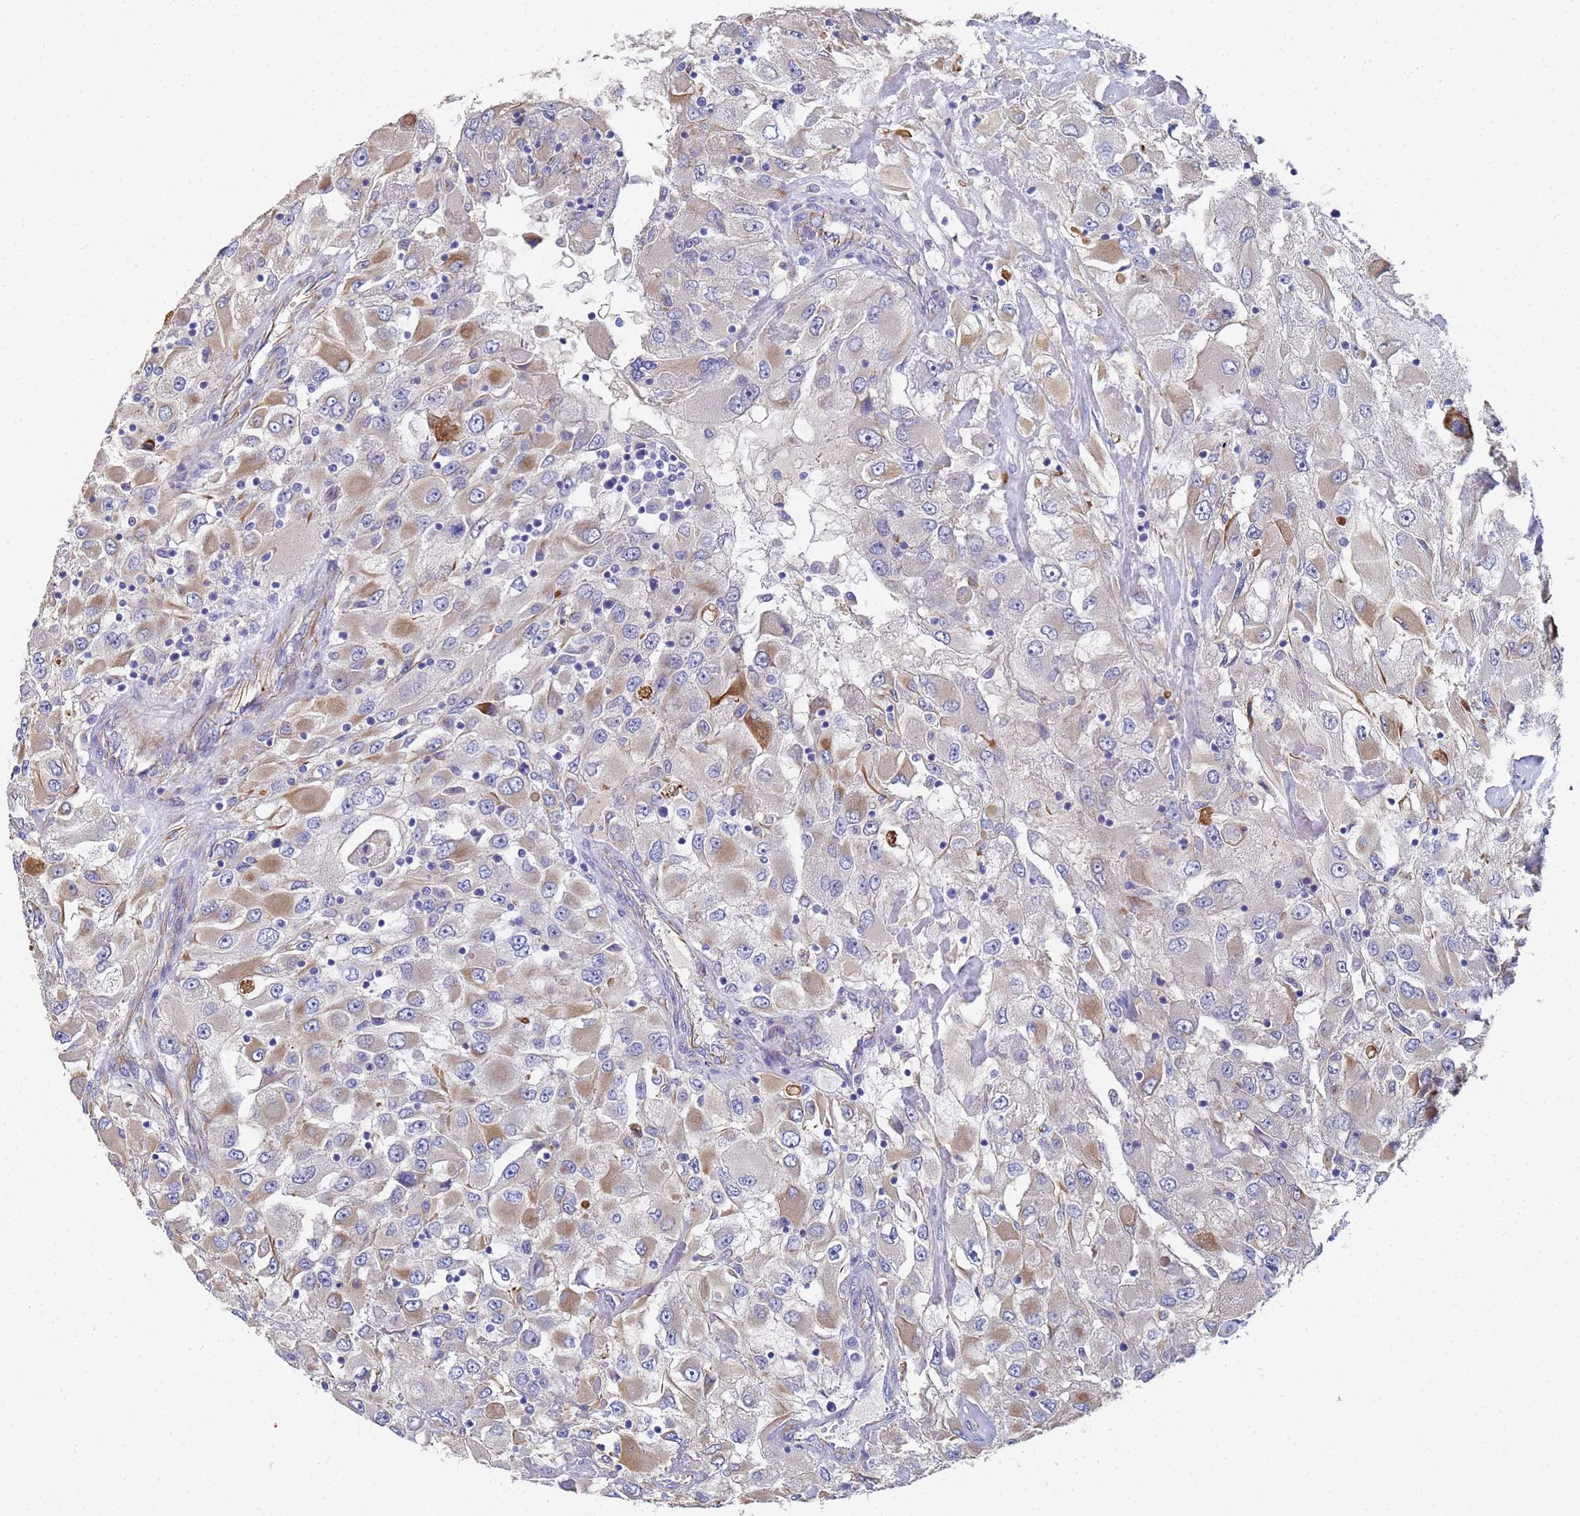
{"staining": {"intensity": "moderate", "quantity": "<25%", "location": "cytoplasmic/membranous"}, "tissue": "renal cancer", "cell_type": "Tumor cells", "image_type": "cancer", "snomed": [{"axis": "morphology", "description": "Adenocarcinoma, NOS"}, {"axis": "topography", "description": "Kidney"}], "caption": "The image displays staining of renal adenocarcinoma, revealing moderate cytoplasmic/membranous protein positivity (brown color) within tumor cells. Using DAB (3,3'-diaminobenzidine) (brown) and hematoxylin (blue) stains, captured at high magnification using brightfield microscopy.", "gene": "SYT13", "patient": {"sex": "female", "age": 52}}